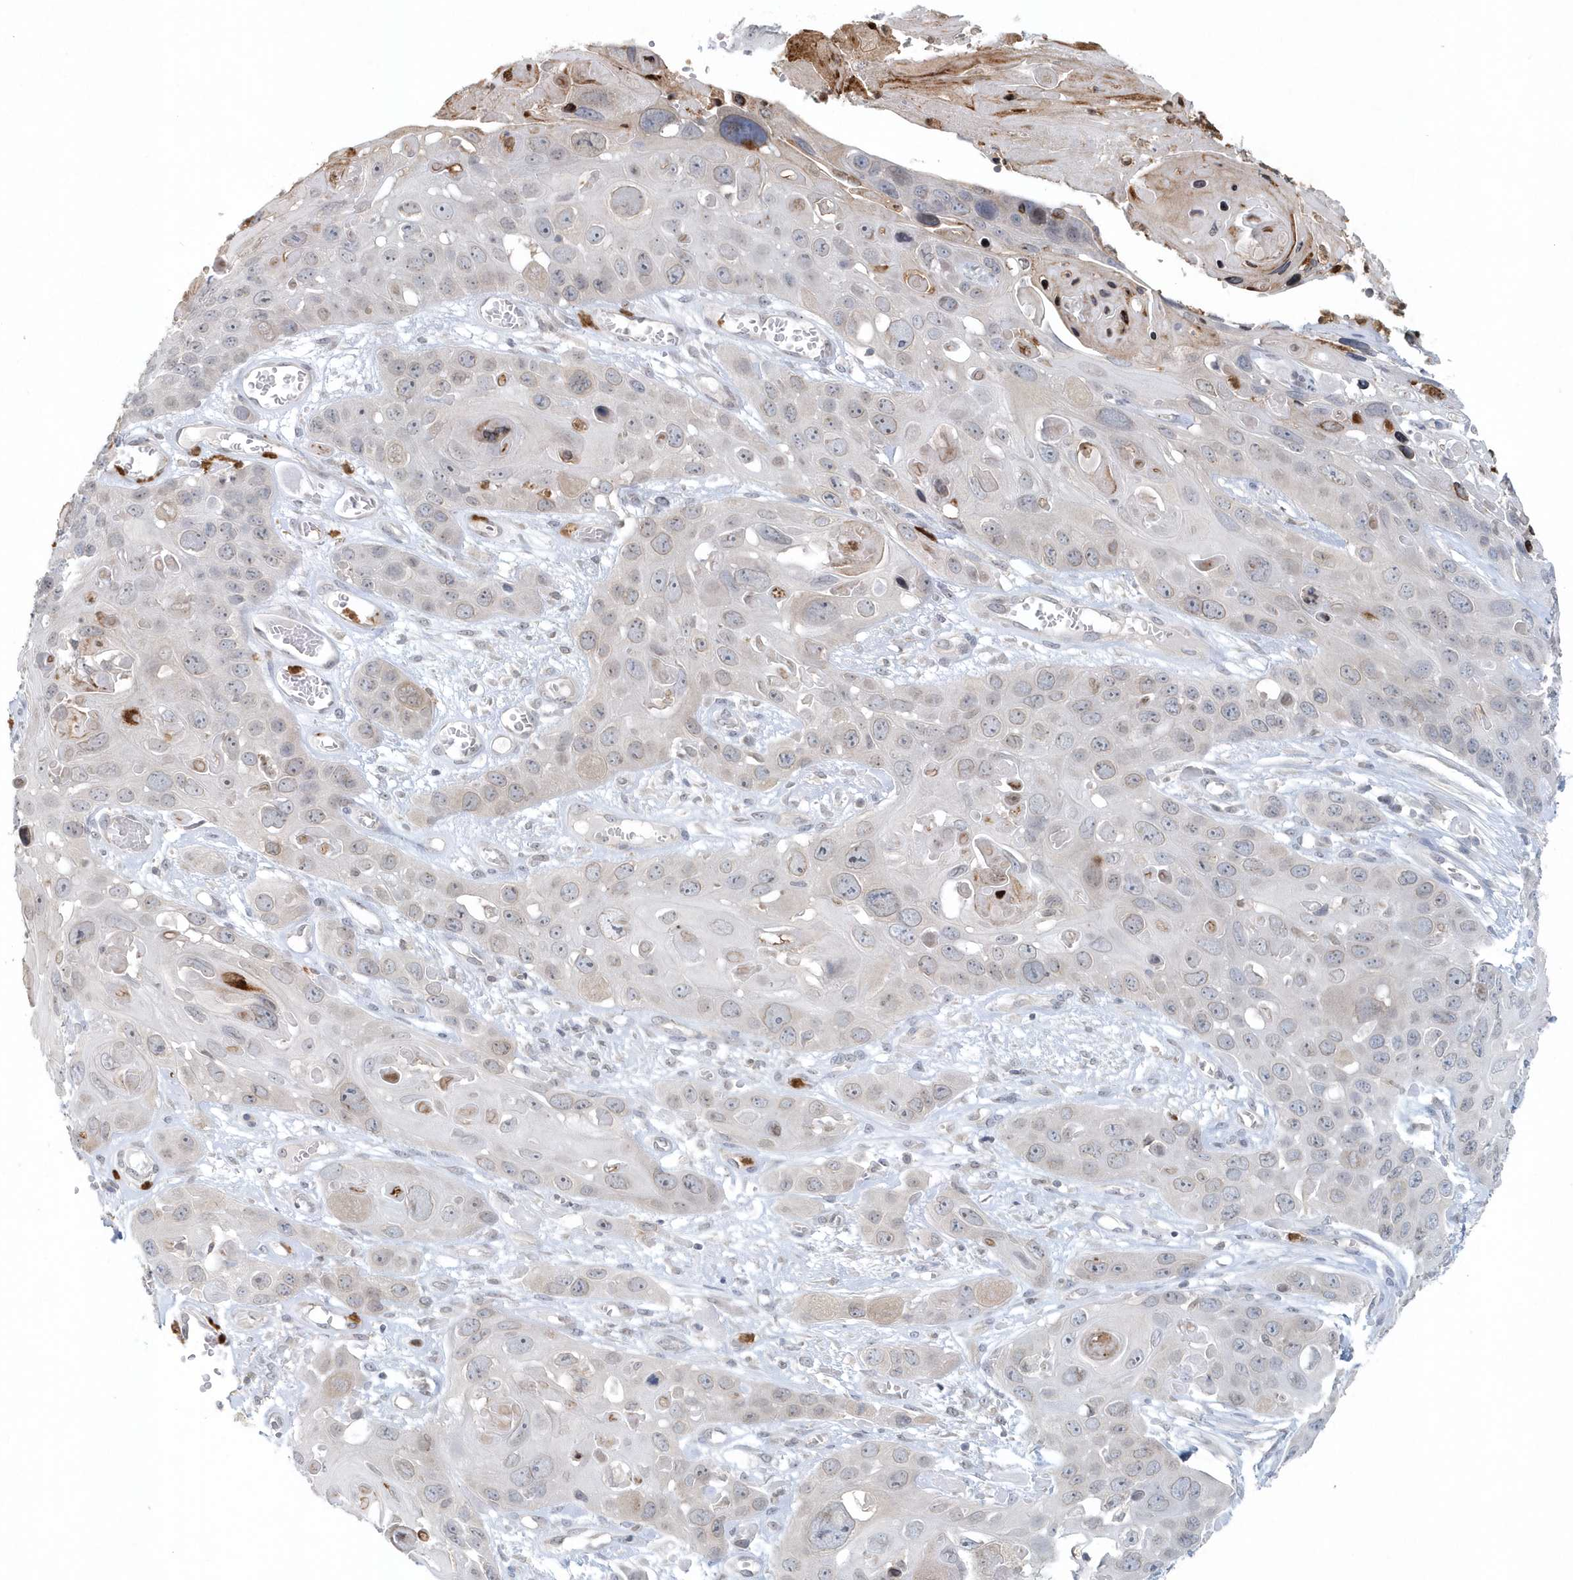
{"staining": {"intensity": "weak", "quantity": "25%-75%", "location": "cytoplasmic/membranous"}, "tissue": "skin cancer", "cell_type": "Tumor cells", "image_type": "cancer", "snomed": [{"axis": "morphology", "description": "Squamous cell carcinoma, NOS"}, {"axis": "topography", "description": "Skin"}], "caption": "Immunohistochemical staining of human skin cancer (squamous cell carcinoma) demonstrates low levels of weak cytoplasmic/membranous positivity in about 25%-75% of tumor cells.", "gene": "NUP54", "patient": {"sex": "male", "age": 55}}